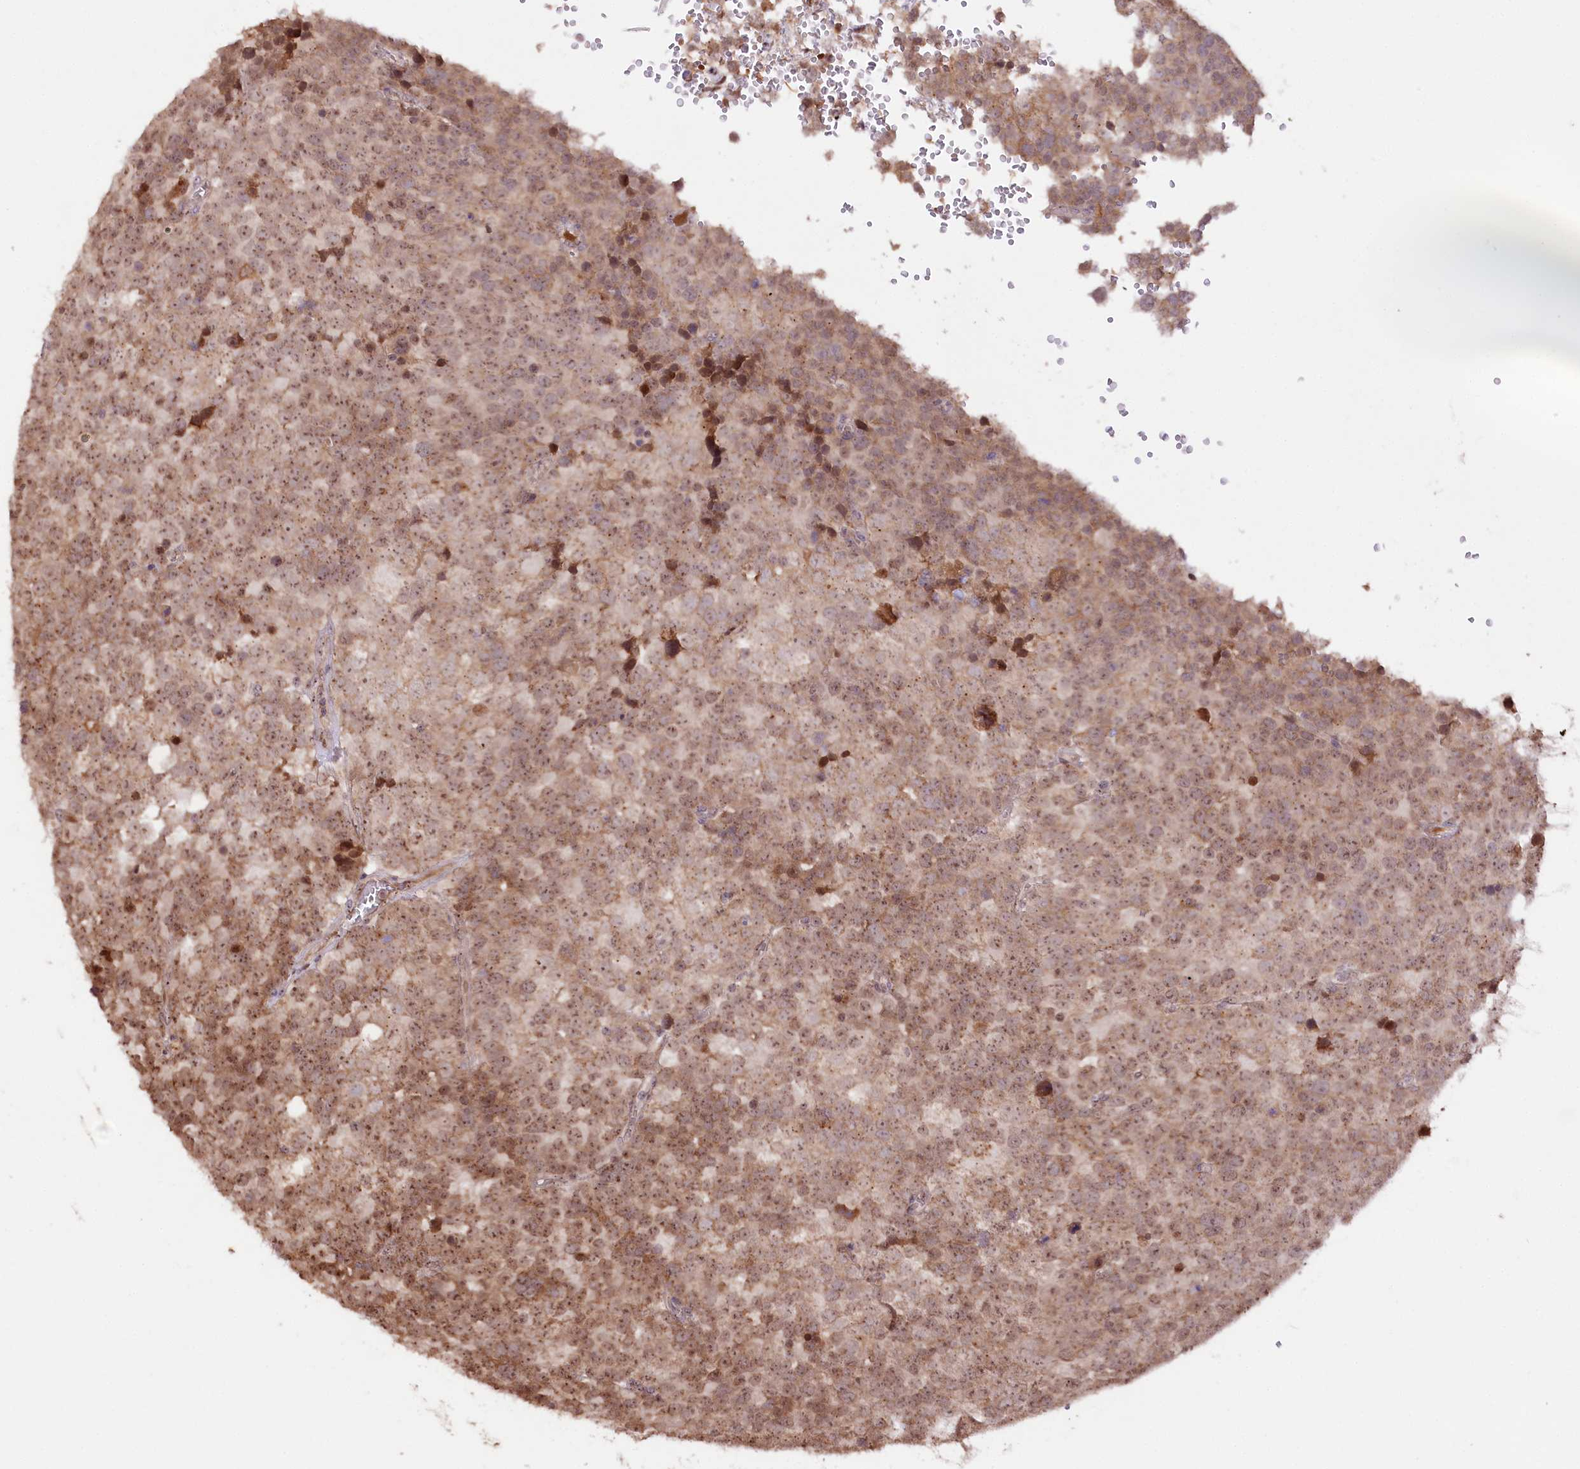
{"staining": {"intensity": "moderate", "quantity": ">75%", "location": "cytoplasmic/membranous,nuclear"}, "tissue": "testis cancer", "cell_type": "Tumor cells", "image_type": "cancer", "snomed": [{"axis": "morphology", "description": "Seminoma, NOS"}, {"axis": "topography", "description": "Testis"}], "caption": "The immunohistochemical stain highlights moderate cytoplasmic/membranous and nuclear expression in tumor cells of testis seminoma tissue.", "gene": "DMP1", "patient": {"sex": "male", "age": 71}}